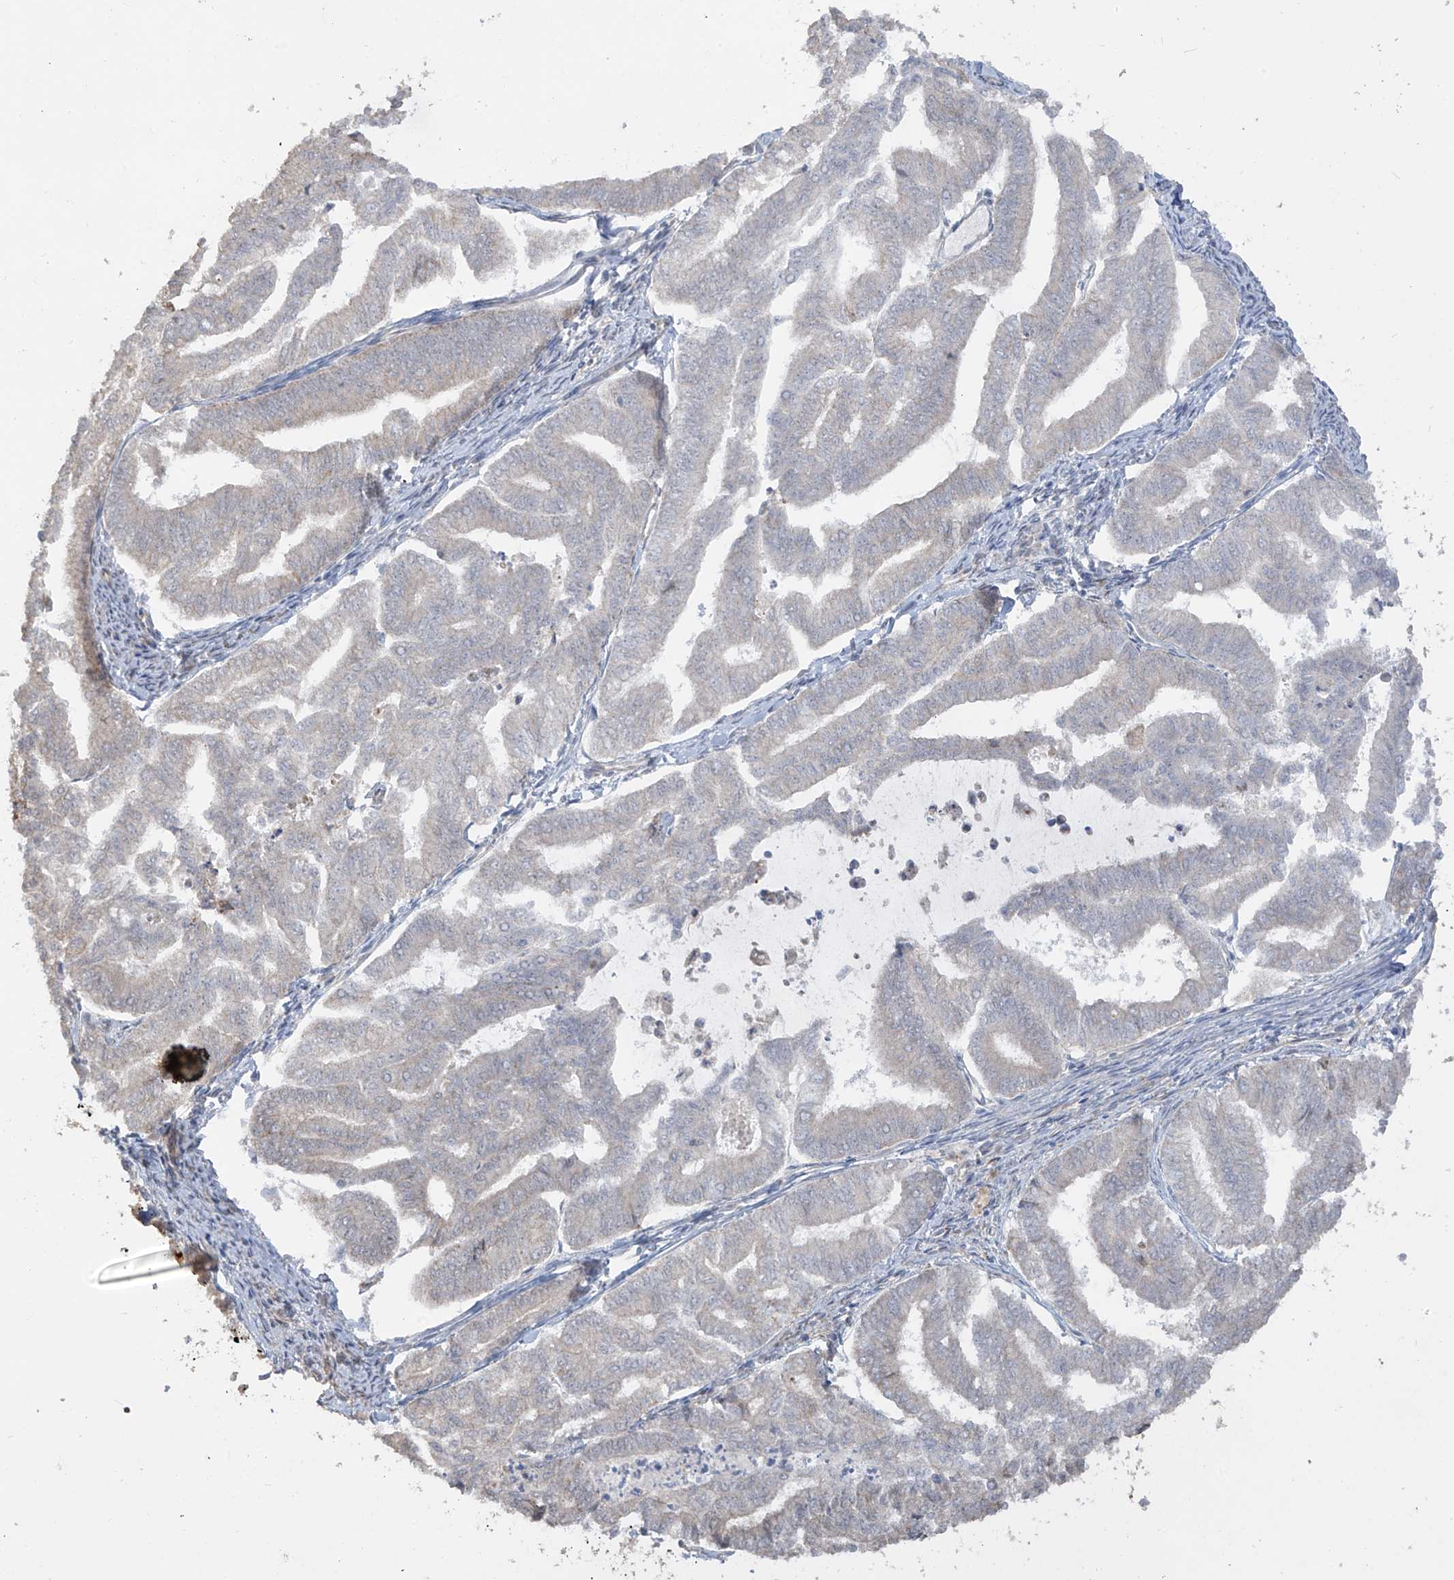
{"staining": {"intensity": "weak", "quantity": "<25%", "location": "cytoplasmic/membranous"}, "tissue": "endometrial cancer", "cell_type": "Tumor cells", "image_type": "cancer", "snomed": [{"axis": "morphology", "description": "Adenocarcinoma, NOS"}, {"axis": "topography", "description": "Endometrium"}], "caption": "Protein analysis of endometrial adenocarcinoma reveals no significant expression in tumor cells.", "gene": "DCDC2", "patient": {"sex": "female", "age": 79}}